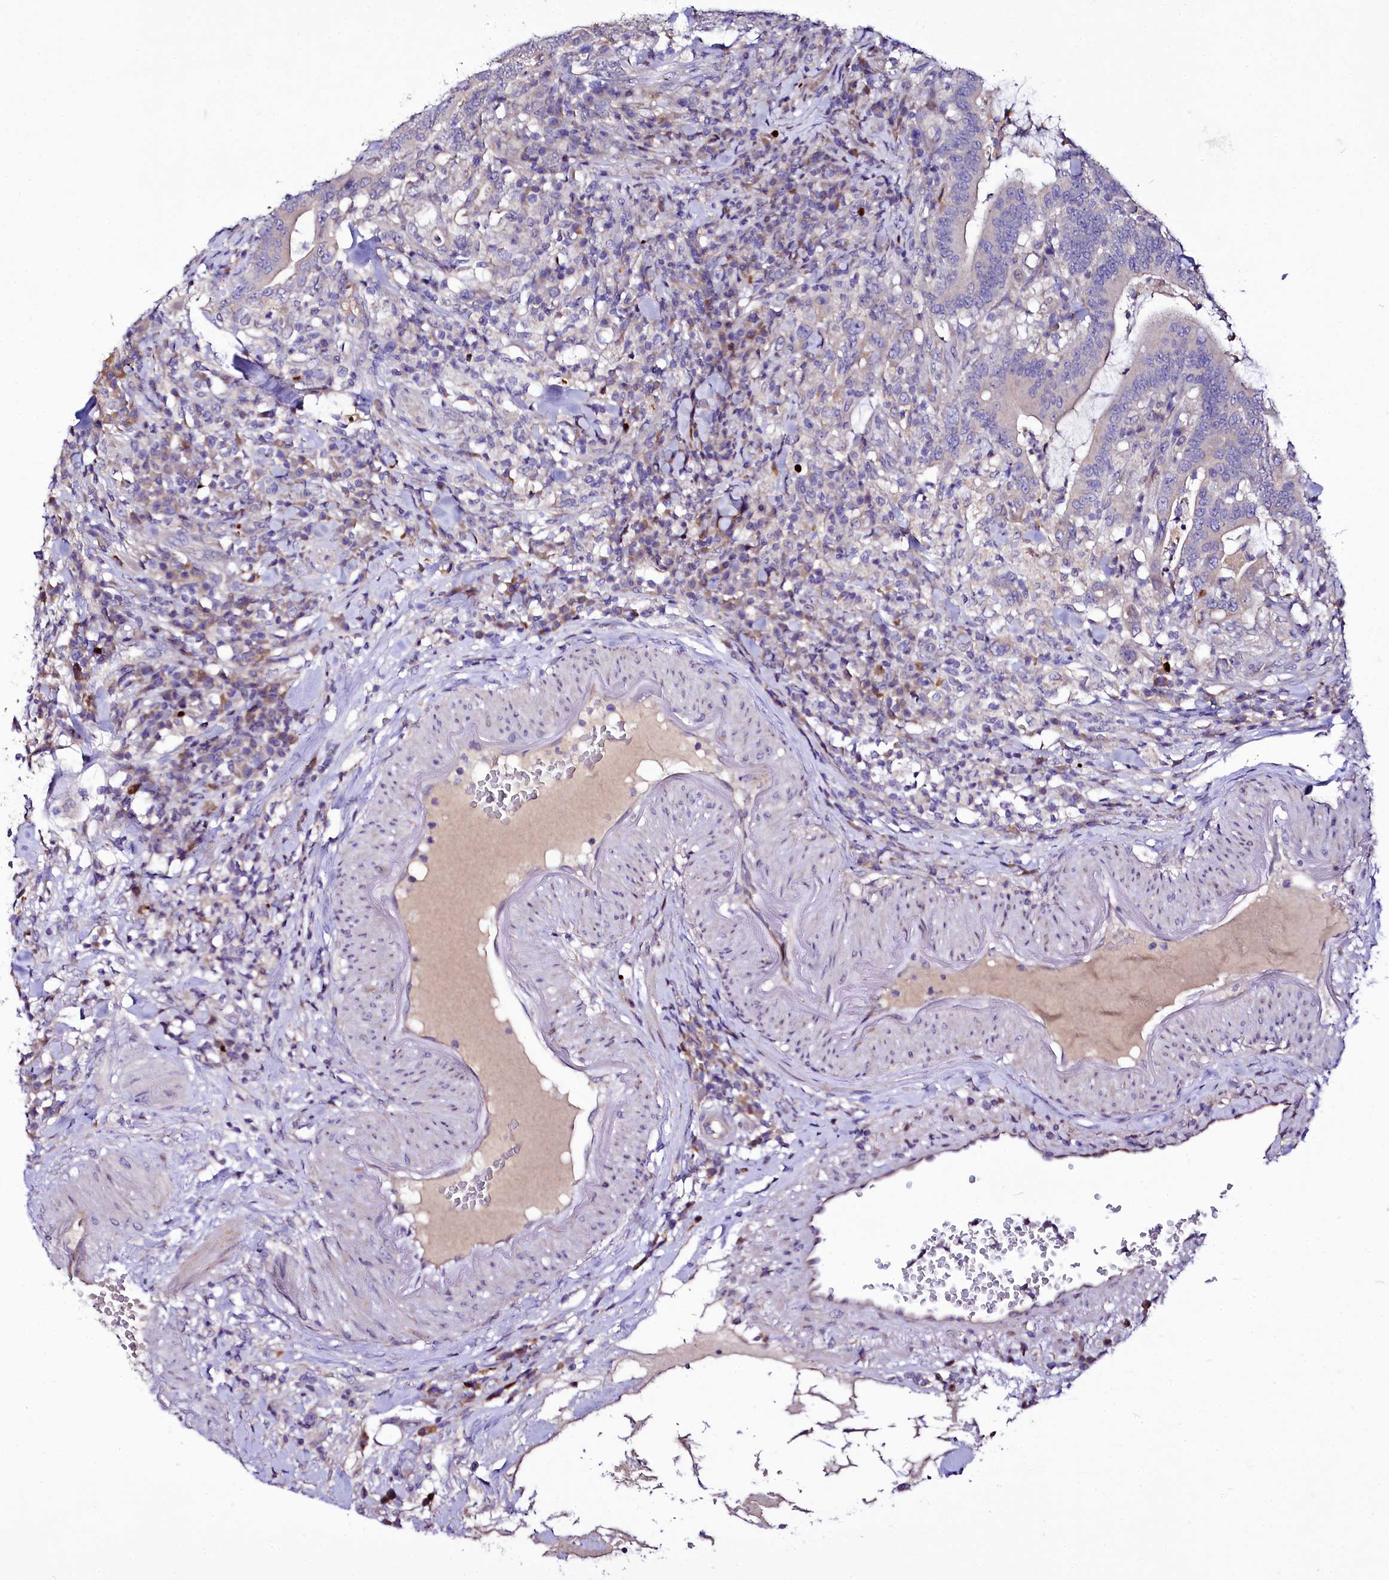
{"staining": {"intensity": "negative", "quantity": "none", "location": "none"}, "tissue": "colorectal cancer", "cell_type": "Tumor cells", "image_type": "cancer", "snomed": [{"axis": "morphology", "description": "Adenocarcinoma, NOS"}, {"axis": "topography", "description": "Colon"}], "caption": "A micrograph of colorectal cancer (adenocarcinoma) stained for a protein shows no brown staining in tumor cells.", "gene": "ZC3H12C", "patient": {"sex": "female", "age": 66}}